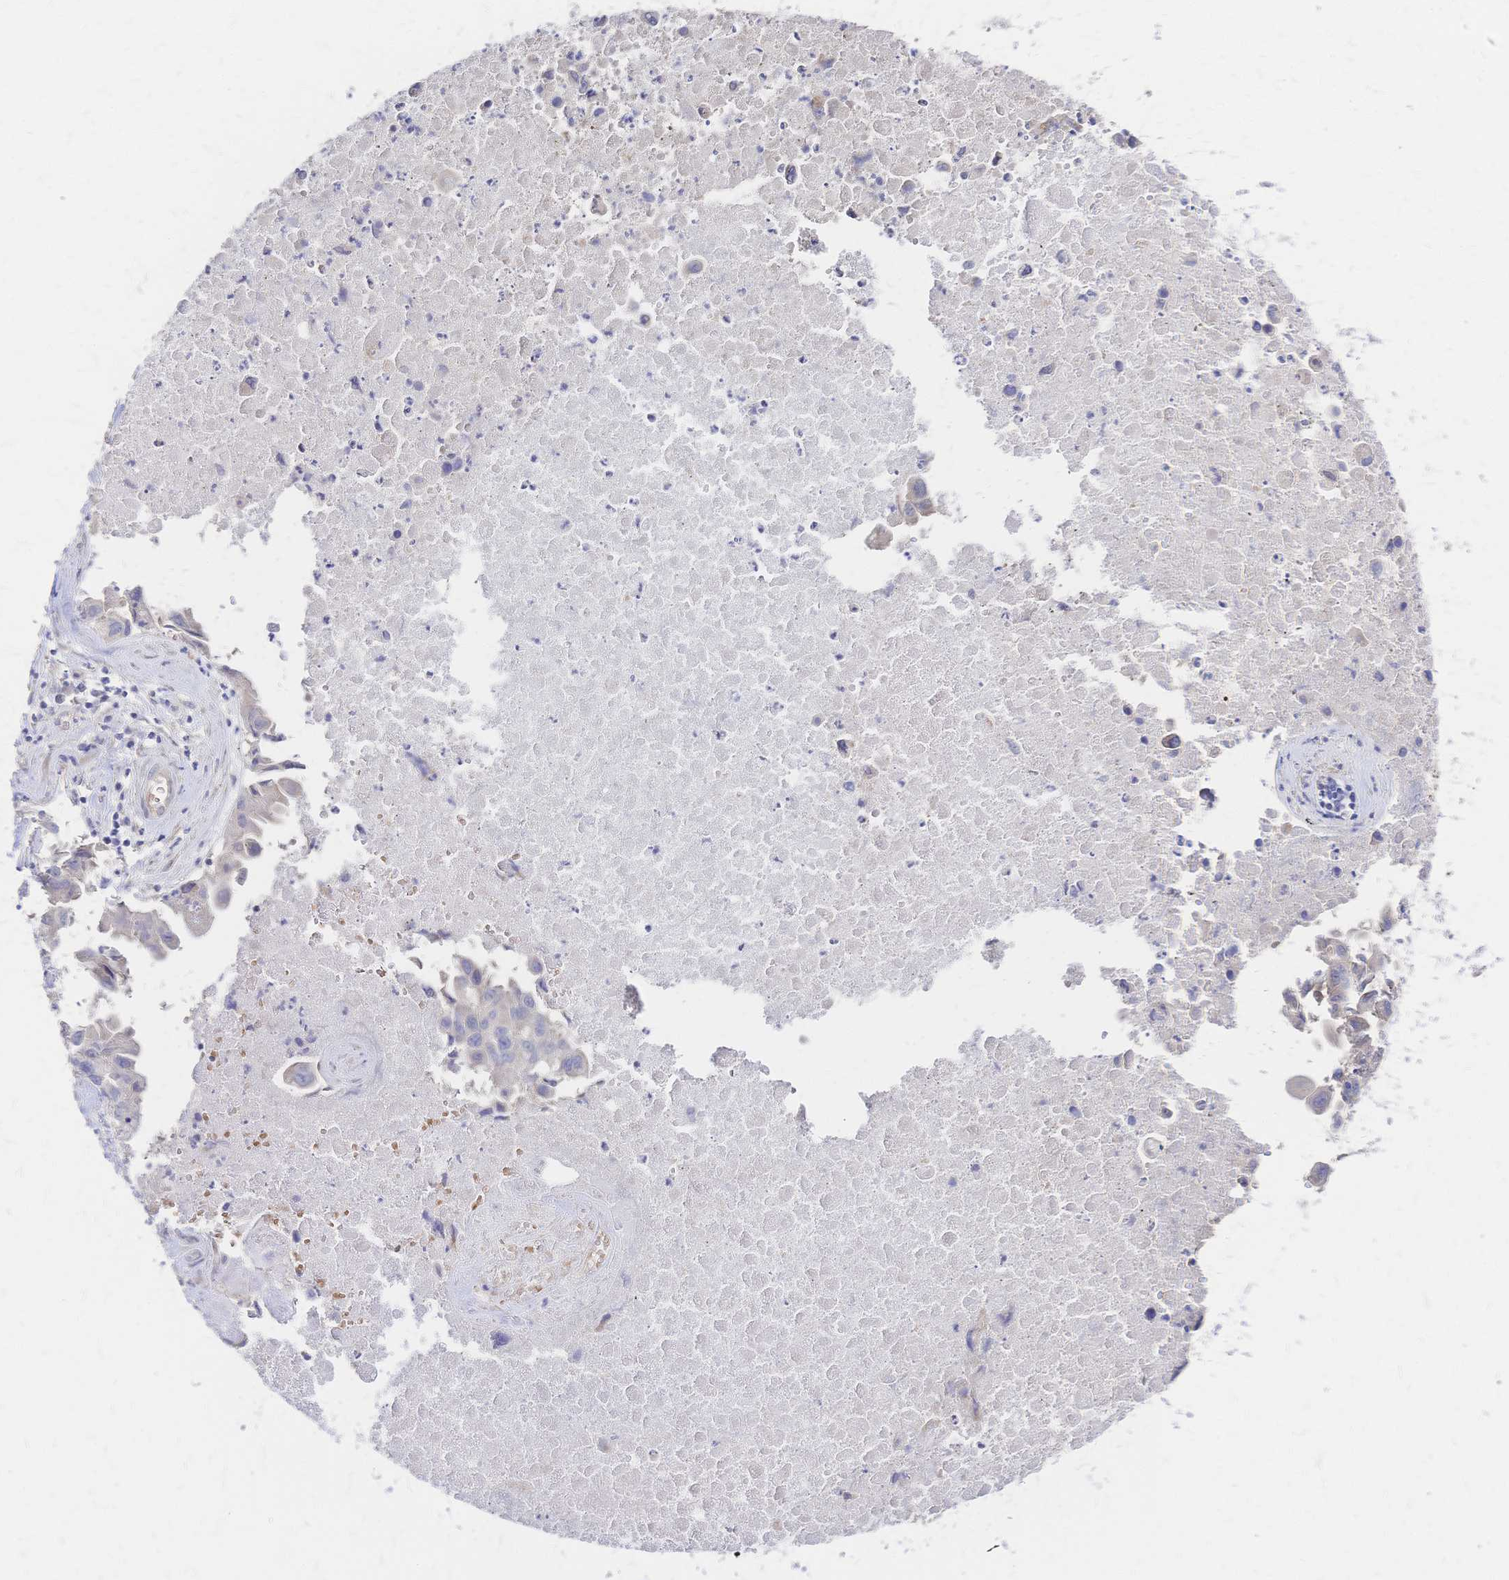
{"staining": {"intensity": "negative", "quantity": "none", "location": "none"}, "tissue": "lung cancer", "cell_type": "Tumor cells", "image_type": "cancer", "snomed": [{"axis": "morphology", "description": "Adenocarcinoma, NOS"}, {"axis": "topography", "description": "Lymph node"}, {"axis": "topography", "description": "Lung"}], "caption": "Image shows no significant protein expression in tumor cells of lung cancer (adenocarcinoma).", "gene": "SLC5A1", "patient": {"sex": "male", "age": 64}}